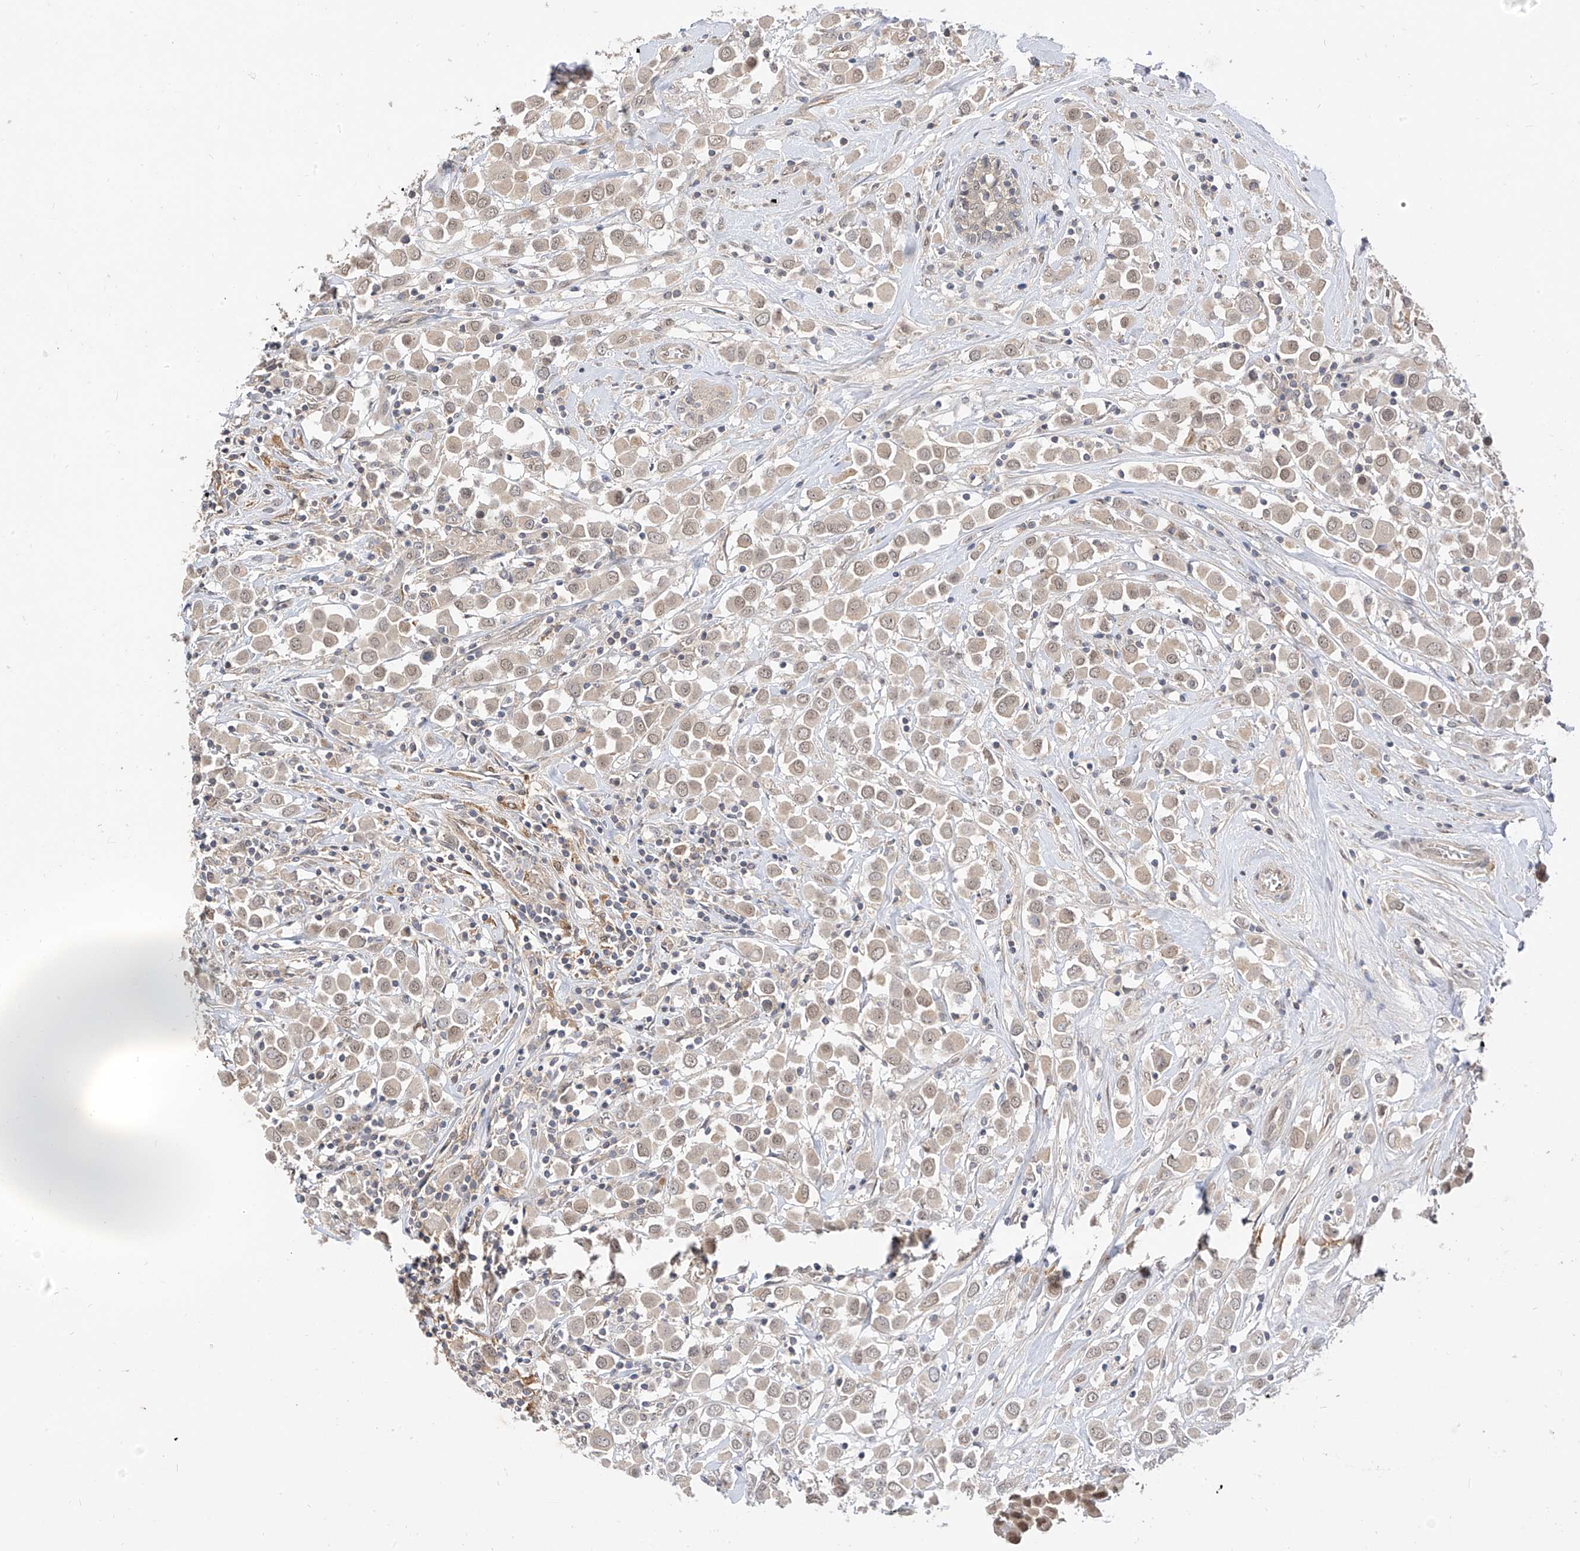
{"staining": {"intensity": "weak", "quantity": "<25%", "location": "cytoplasmic/membranous,nuclear"}, "tissue": "breast cancer", "cell_type": "Tumor cells", "image_type": "cancer", "snomed": [{"axis": "morphology", "description": "Duct carcinoma"}, {"axis": "topography", "description": "Breast"}], "caption": "A histopathology image of human intraductal carcinoma (breast) is negative for staining in tumor cells. Brightfield microscopy of immunohistochemistry (IHC) stained with DAB (3,3'-diaminobenzidine) (brown) and hematoxylin (blue), captured at high magnification.", "gene": "MRTFA", "patient": {"sex": "female", "age": 61}}